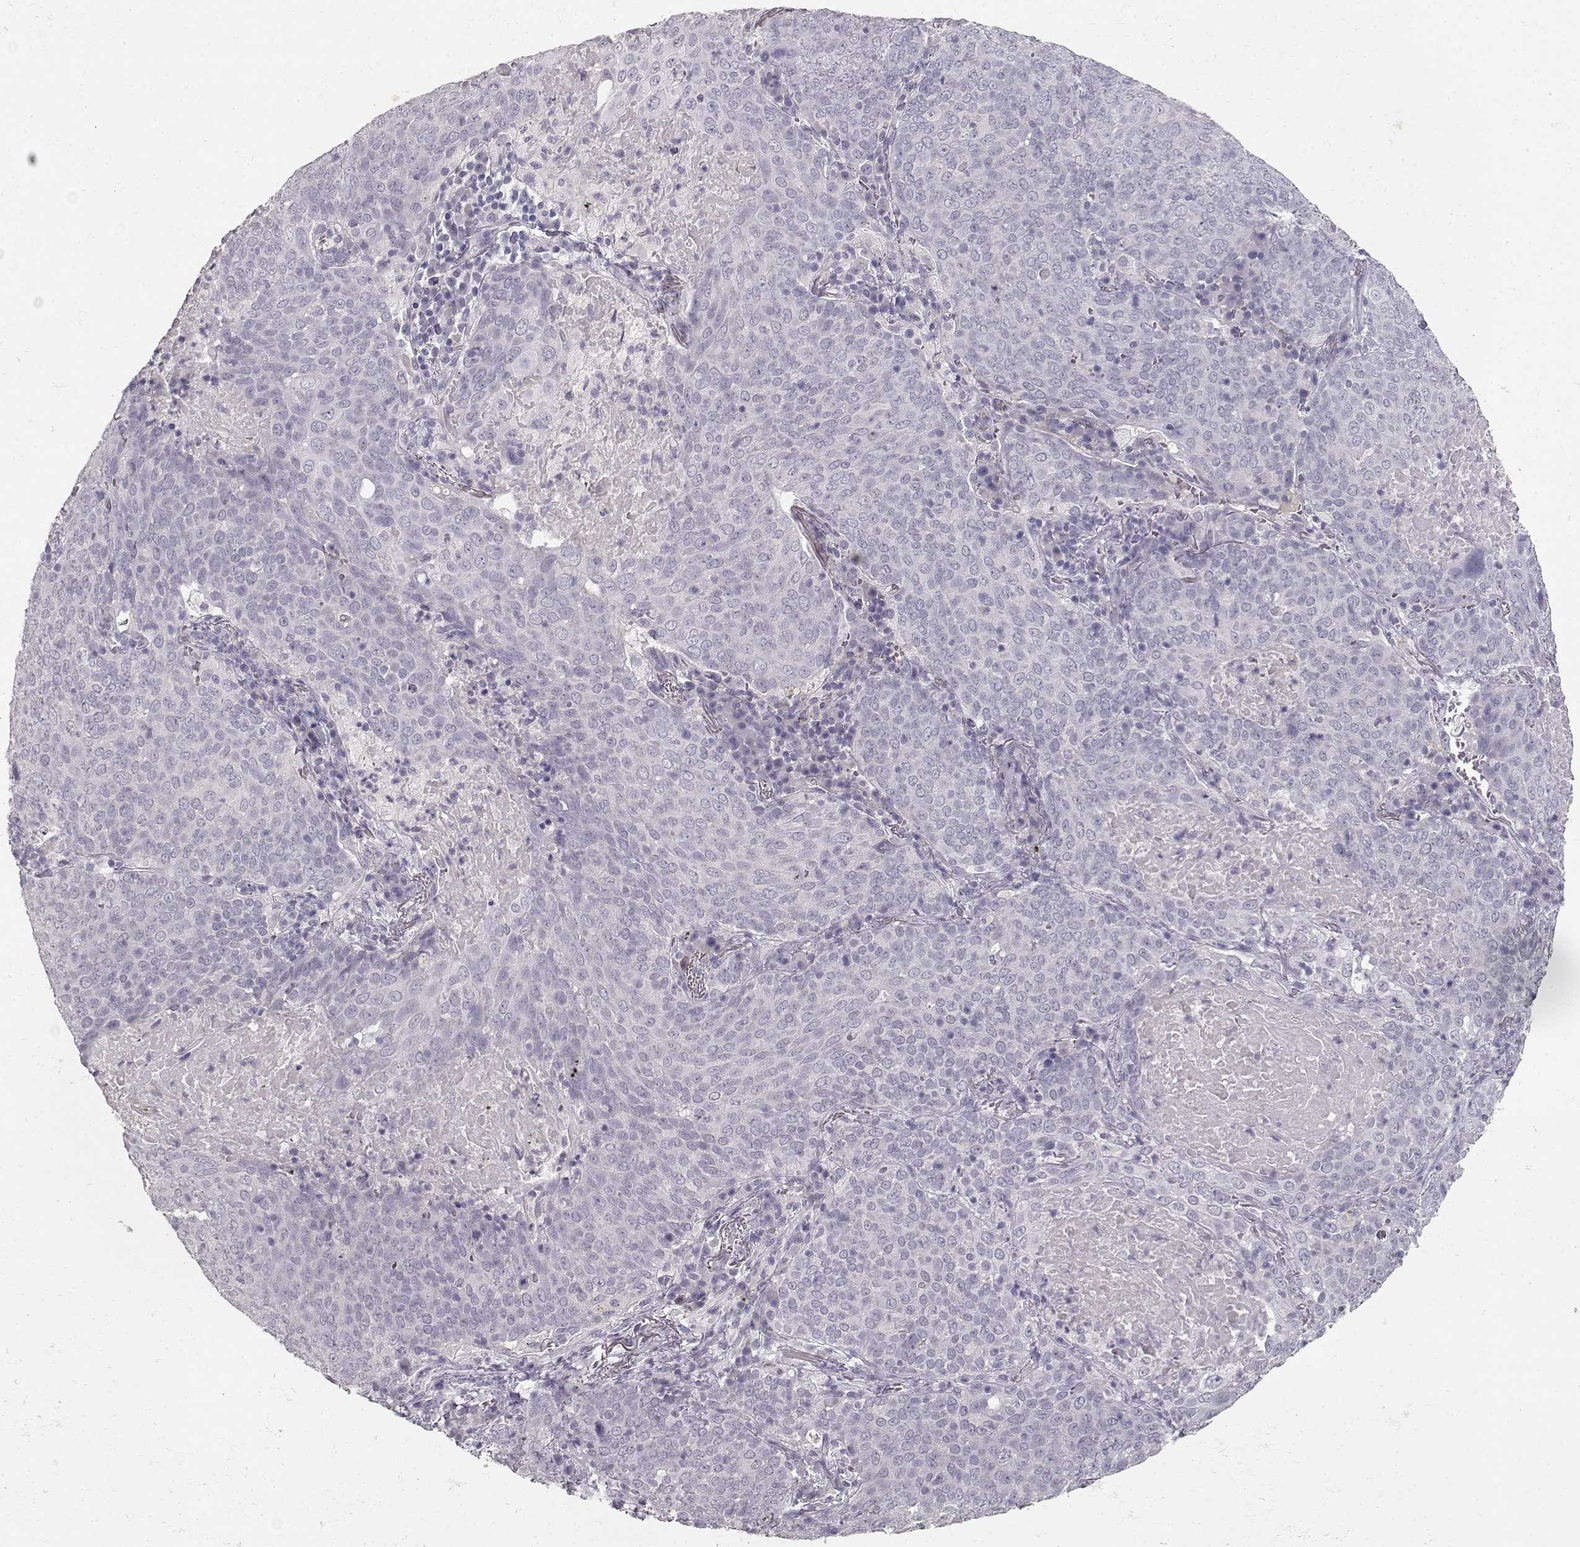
{"staining": {"intensity": "negative", "quantity": "none", "location": "none"}, "tissue": "lung cancer", "cell_type": "Tumor cells", "image_type": "cancer", "snomed": [{"axis": "morphology", "description": "Squamous cell carcinoma, NOS"}, {"axis": "topography", "description": "Lung"}], "caption": "The immunohistochemistry (IHC) histopathology image has no significant staining in tumor cells of squamous cell carcinoma (lung) tissue.", "gene": "TPH2", "patient": {"sex": "male", "age": 82}}